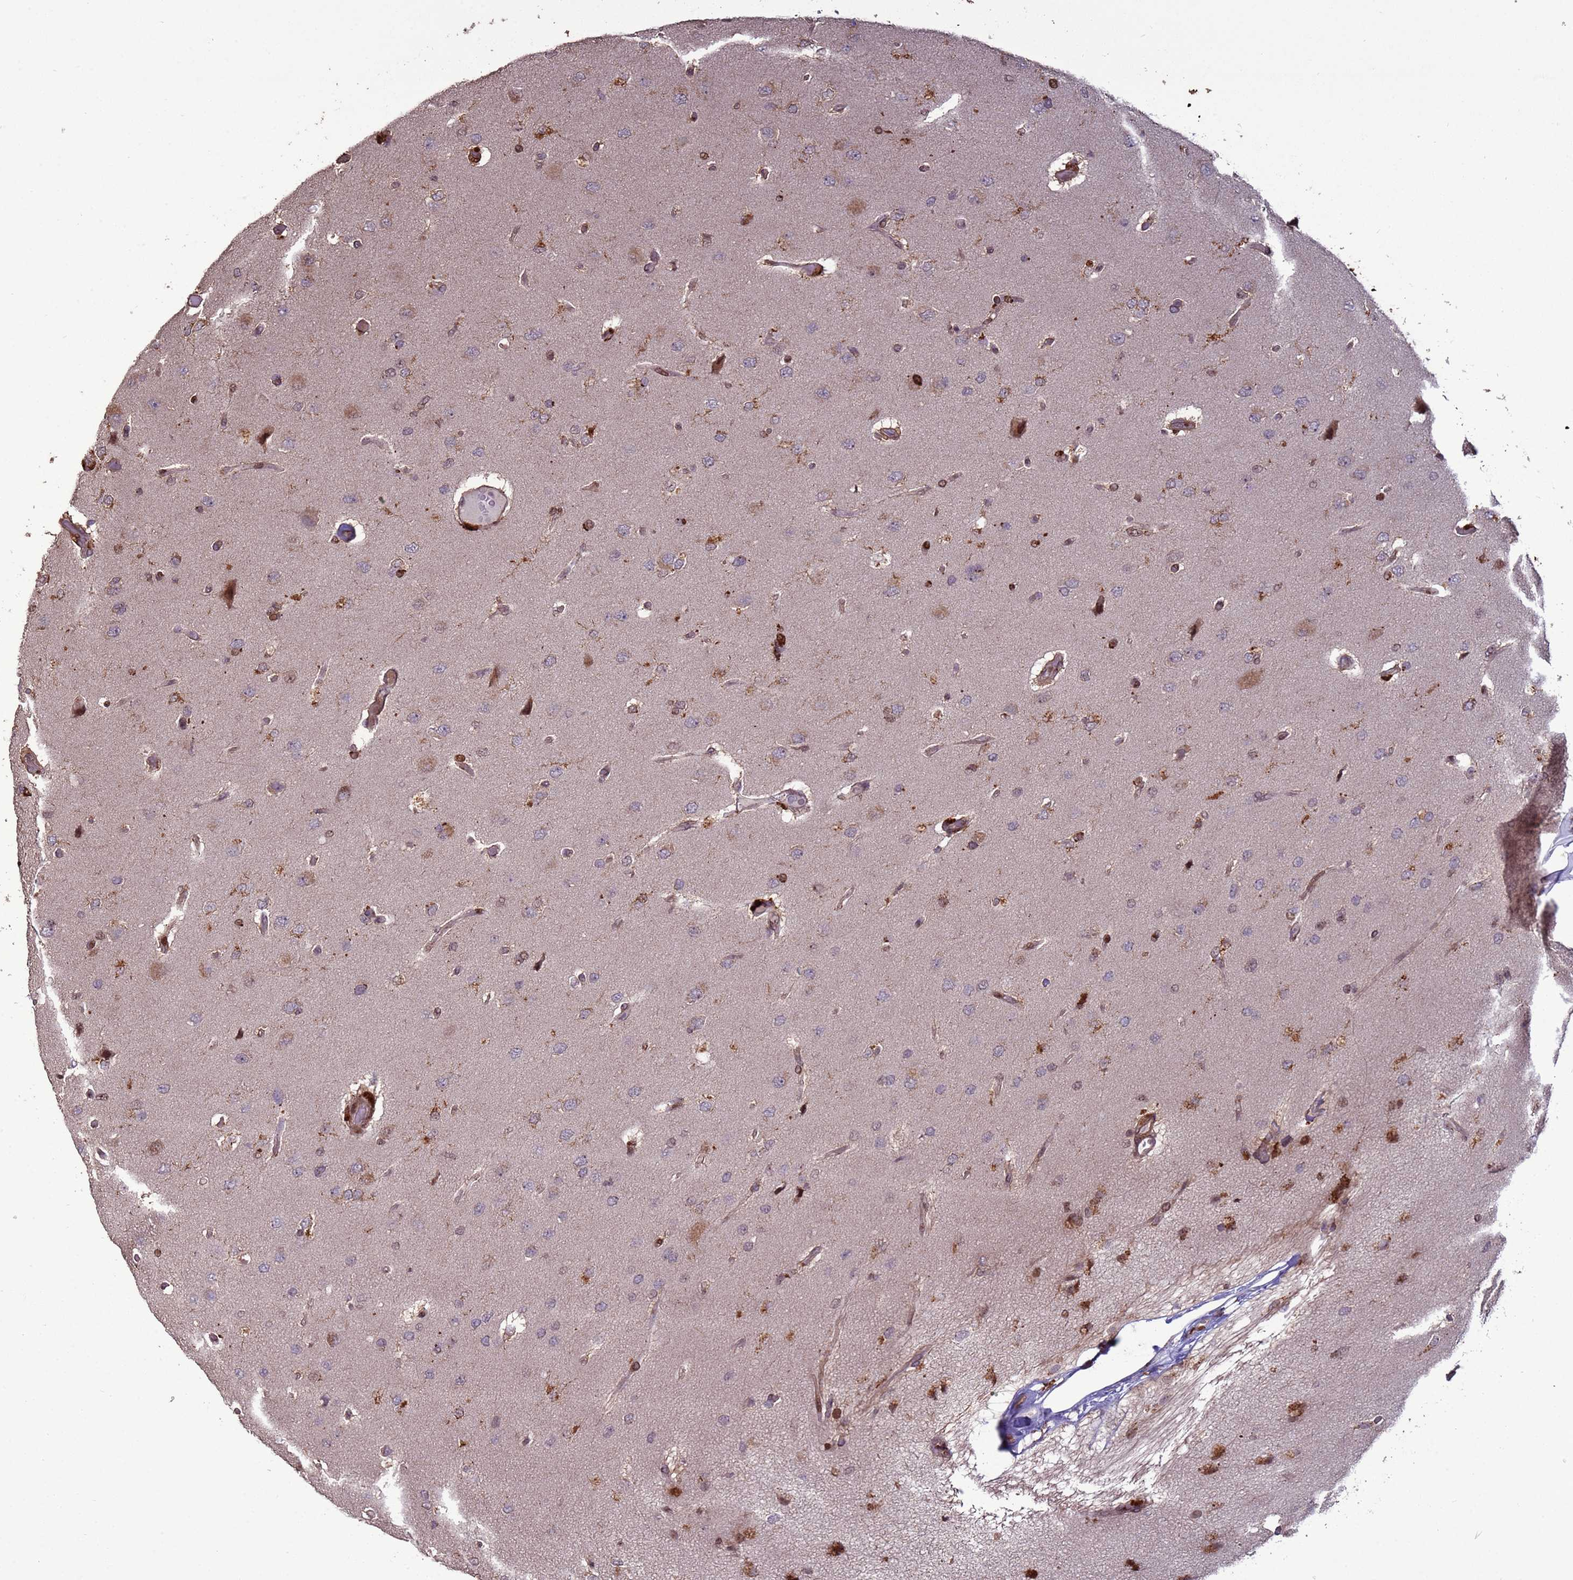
{"staining": {"intensity": "moderate", "quantity": "<25%", "location": "cytoplasmic/membranous"}, "tissue": "glioma", "cell_type": "Tumor cells", "image_type": "cancer", "snomed": [{"axis": "morphology", "description": "Glioma, malignant, High grade"}, {"axis": "topography", "description": "Brain"}], "caption": "Protein expression analysis of human glioma reveals moderate cytoplasmic/membranous staining in approximately <25% of tumor cells.", "gene": "HGH1", "patient": {"sex": "male", "age": 77}}